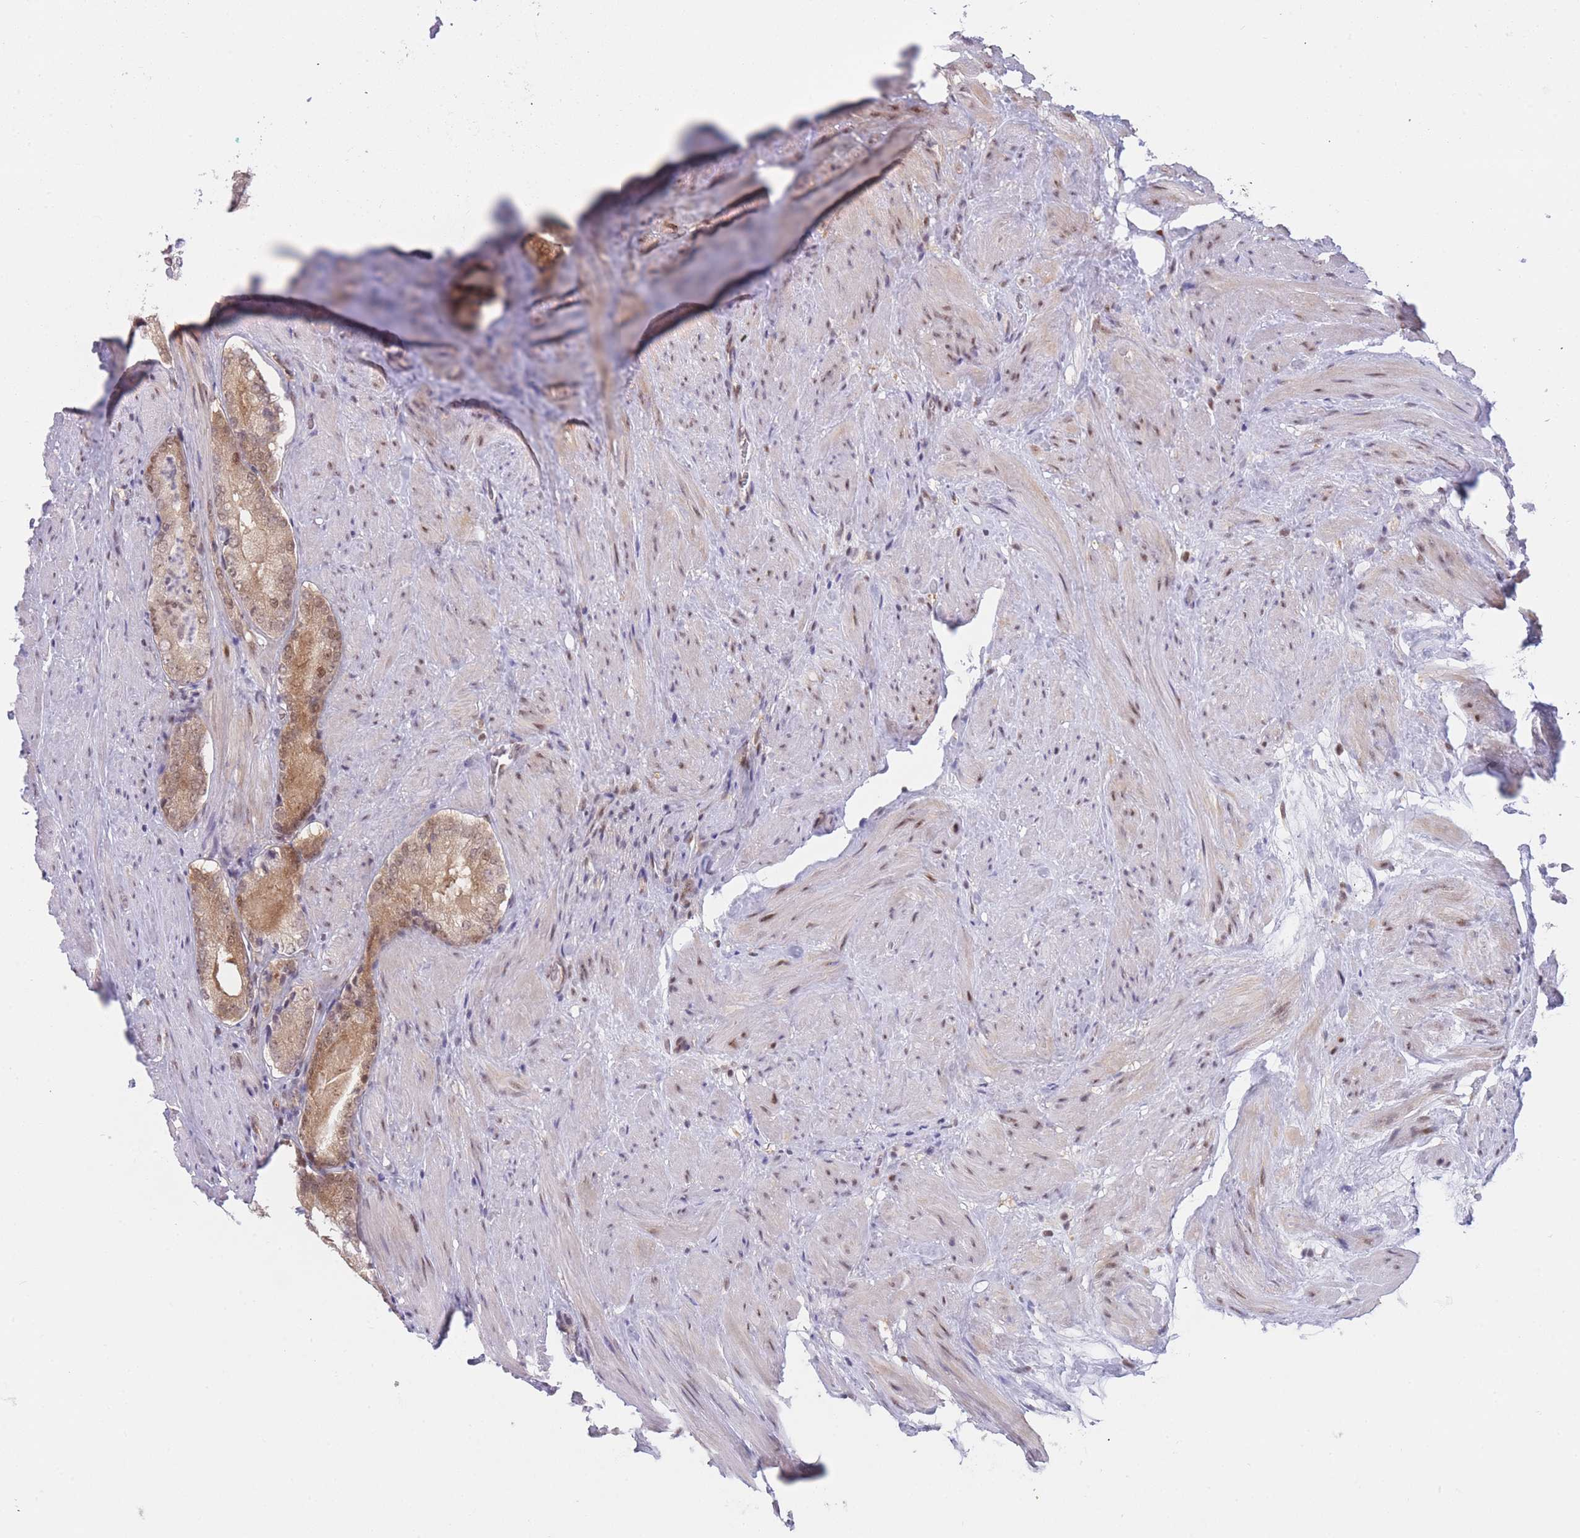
{"staining": {"intensity": "moderate", "quantity": "25%-75%", "location": "cytoplasmic/membranous,nuclear"}, "tissue": "prostate cancer", "cell_type": "Tumor cells", "image_type": "cancer", "snomed": [{"axis": "morphology", "description": "Adenocarcinoma, Low grade"}, {"axis": "topography", "description": "Prostate"}], "caption": "Low-grade adenocarcinoma (prostate) stained for a protein (brown) demonstrates moderate cytoplasmic/membranous and nuclear positive positivity in about 25%-75% of tumor cells.", "gene": "DEAF1", "patient": {"sex": "male", "age": 54}}